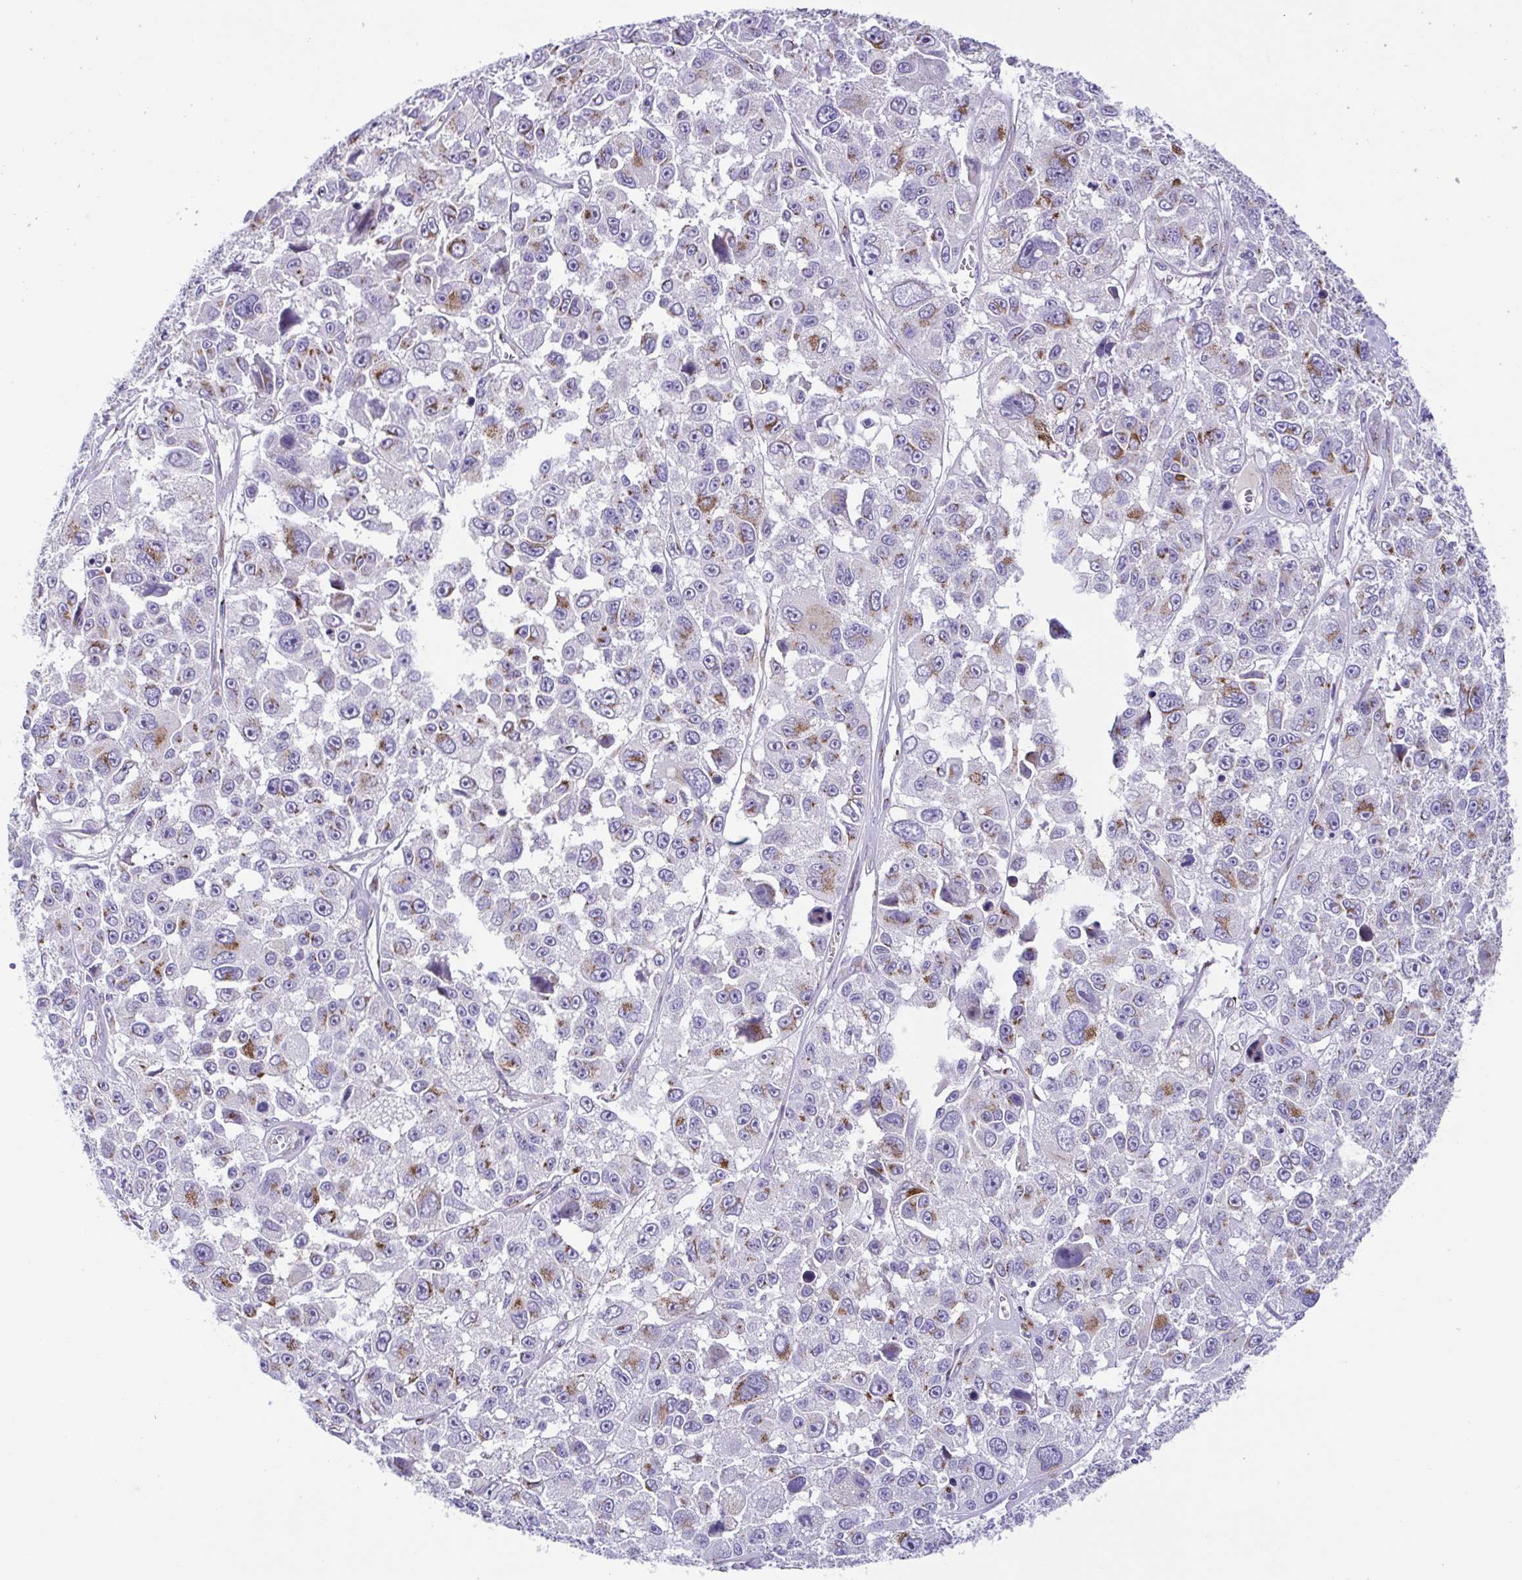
{"staining": {"intensity": "moderate", "quantity": "<25%", "location": "cytoplasmic/membranous"}, "tissue": "melanoma", "cell_type": "Tumor cells", "image_type": "cancer", "snomed": [{"axis": "morphology", "description": "Malignant melanoma, NOS"}, {"axis": "topography", "description": "Skin"}], "caption": "DAB (3,3'-diaminobenzidine) immunohistochemical staining of malignant melanoma shows moderate cytoplasmic/membranous protein positivity in about <25% of tumor cells.", "gene": "COL17A1", "patient": {"sex": "female", "age": 66}}